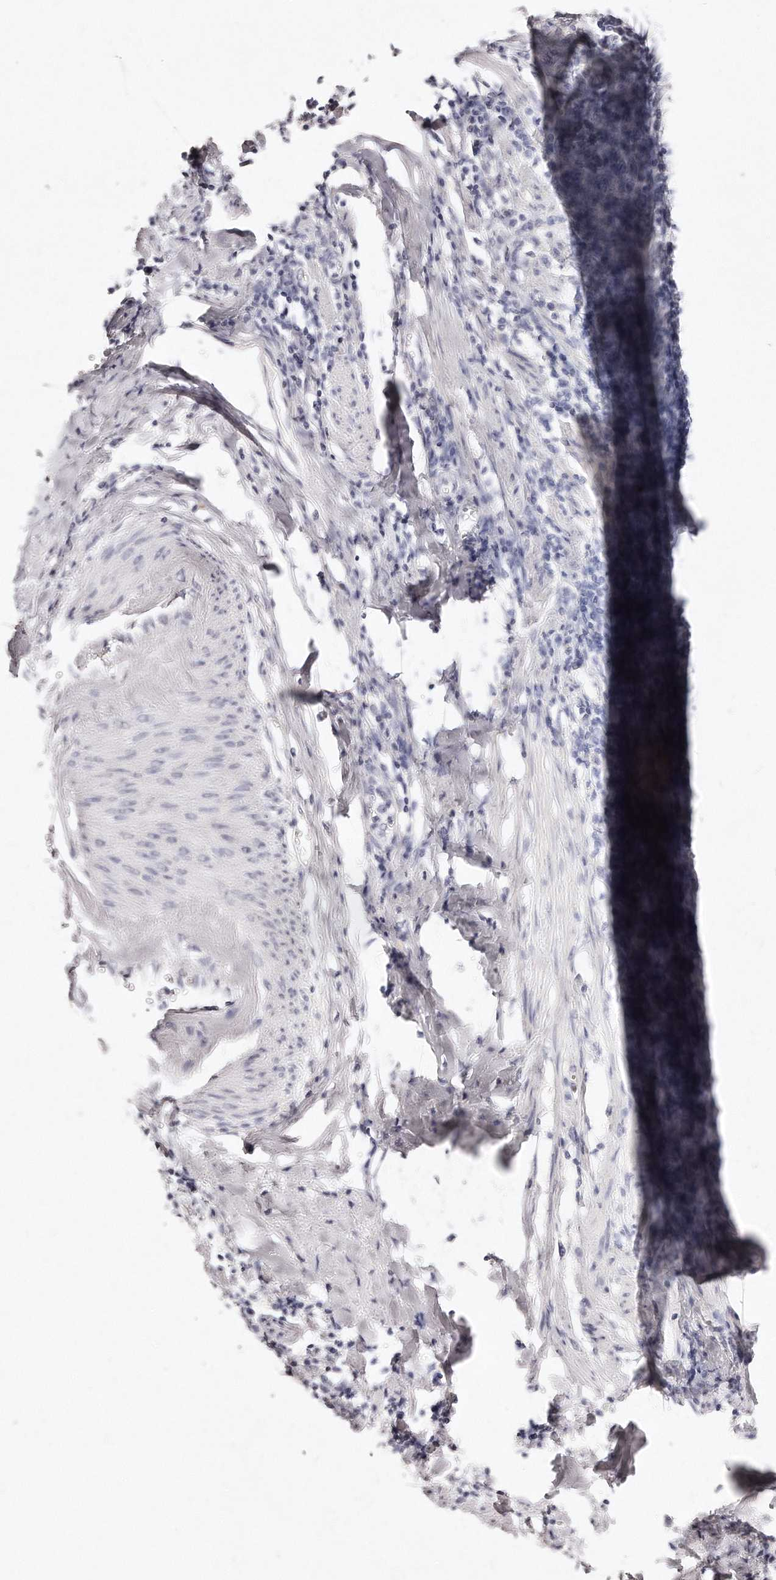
{"staining": {"intensity": "negative", "quantity": "none", "location": "none"}, "tissue": "cervical cancer", "cell_type": "Tumor cells", "image_type": "cancer", "snomed": [{"axis": "morphology", "description": "Squamous cell carcinoma, NOS"}, {"axis": "topography", "description": "Cervix"}], "caption": "Human squamous cell carcinoma (cervical) stained for a protein using immunohistochemistry (IHC) shows no positivity in tumor cells.", "gene": "GDA", "patient": {"sex": "female", "age": 53}}